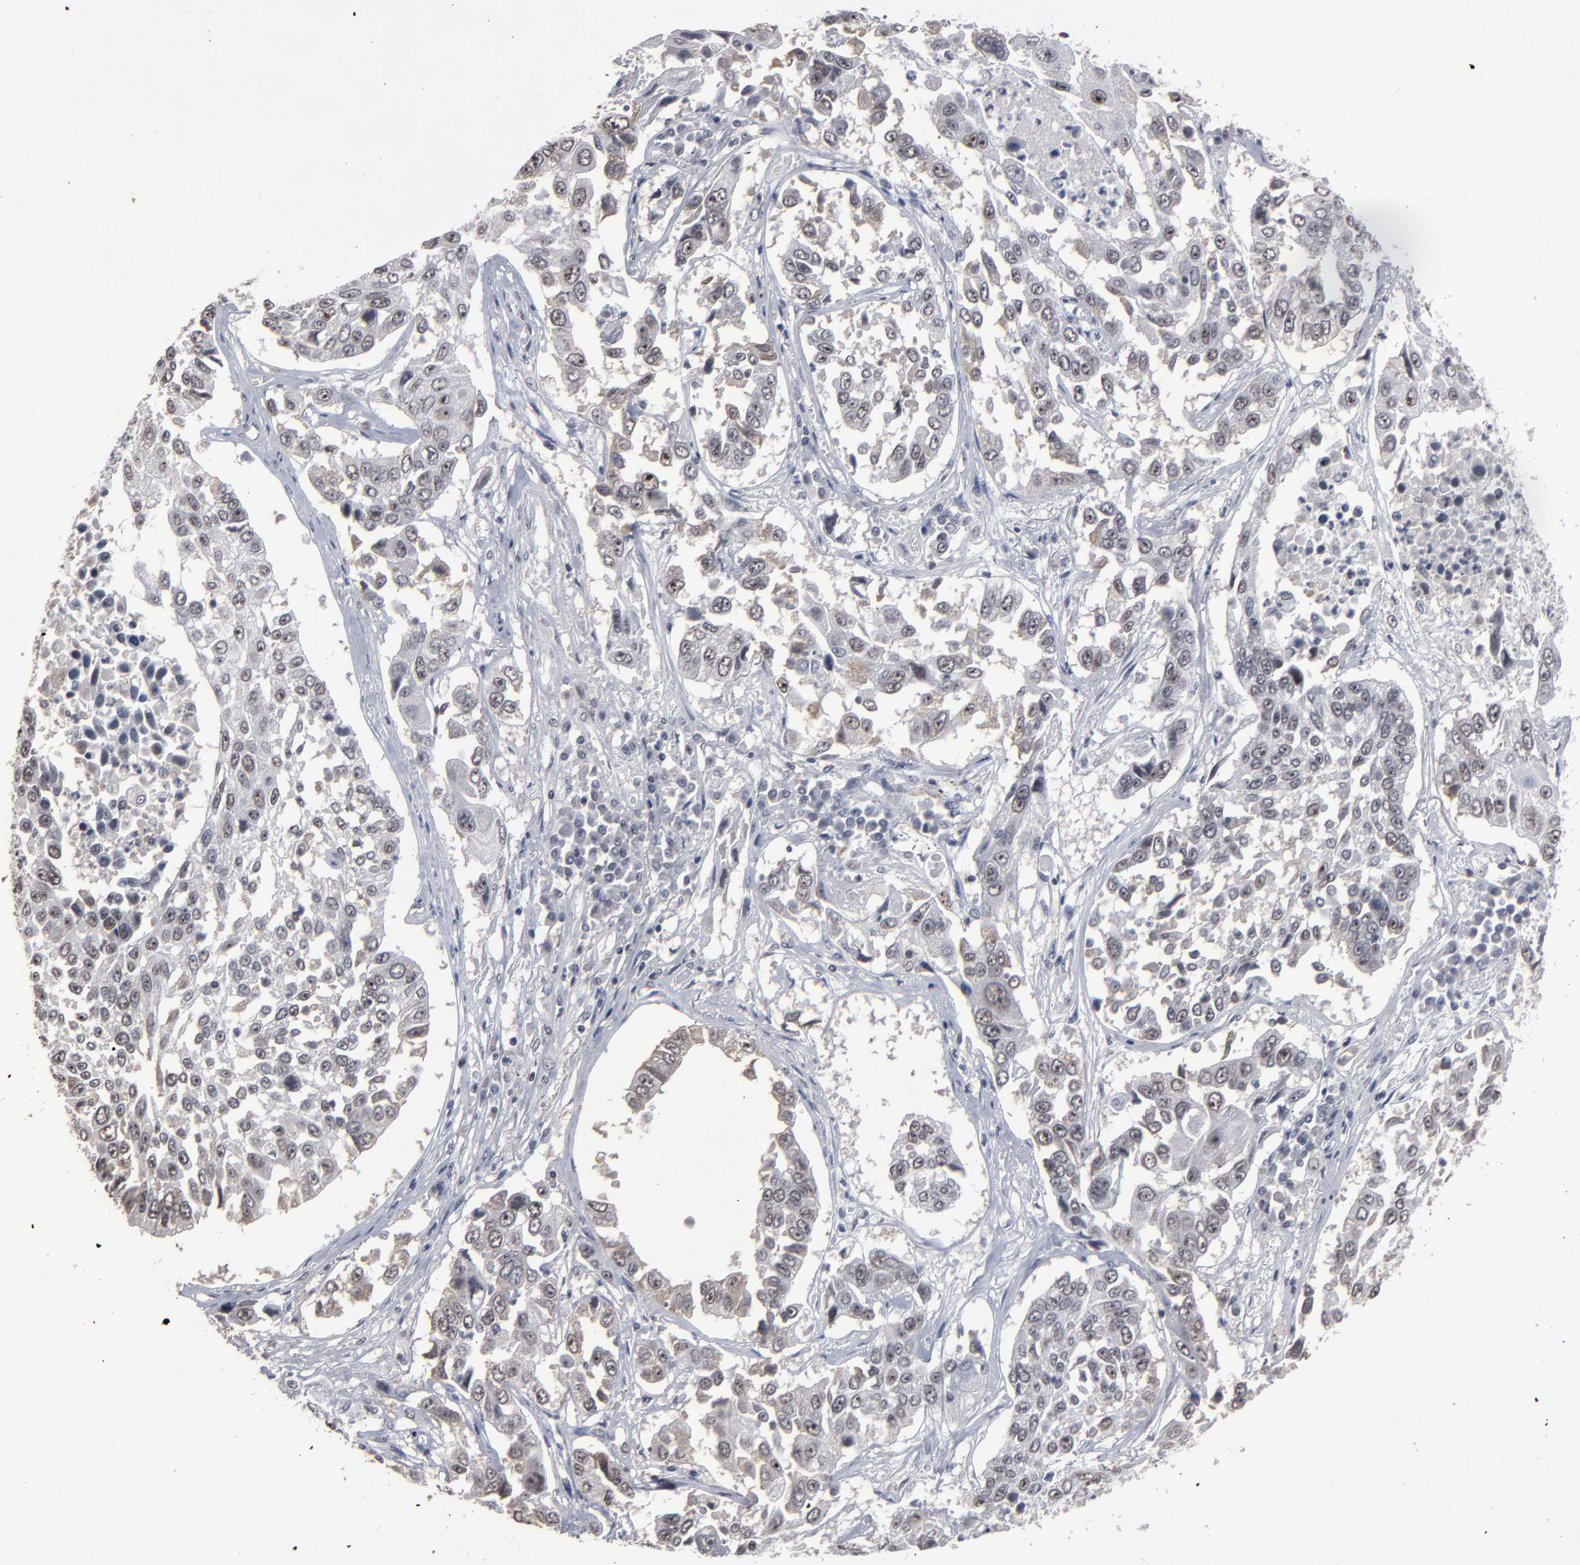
{"staining": {"intensity": "weak", "quantity": "<25%", "location": "nuclear"}, "tissue": "lung cancer", "cell_type": "Tumor cells", "image_type": "cancer", "snomed": [{"axis": "morphology", "description": "Squamous cell carcinoma, NOS"}, {"axis": "topography", "description": "Lung"}], "caption": "A photomicrograph of human lung squamous cell carcinoma is negative for staining in tumor cells.", "gene": "SSRP1", "patient": {"sex": "male", "age": 71}}